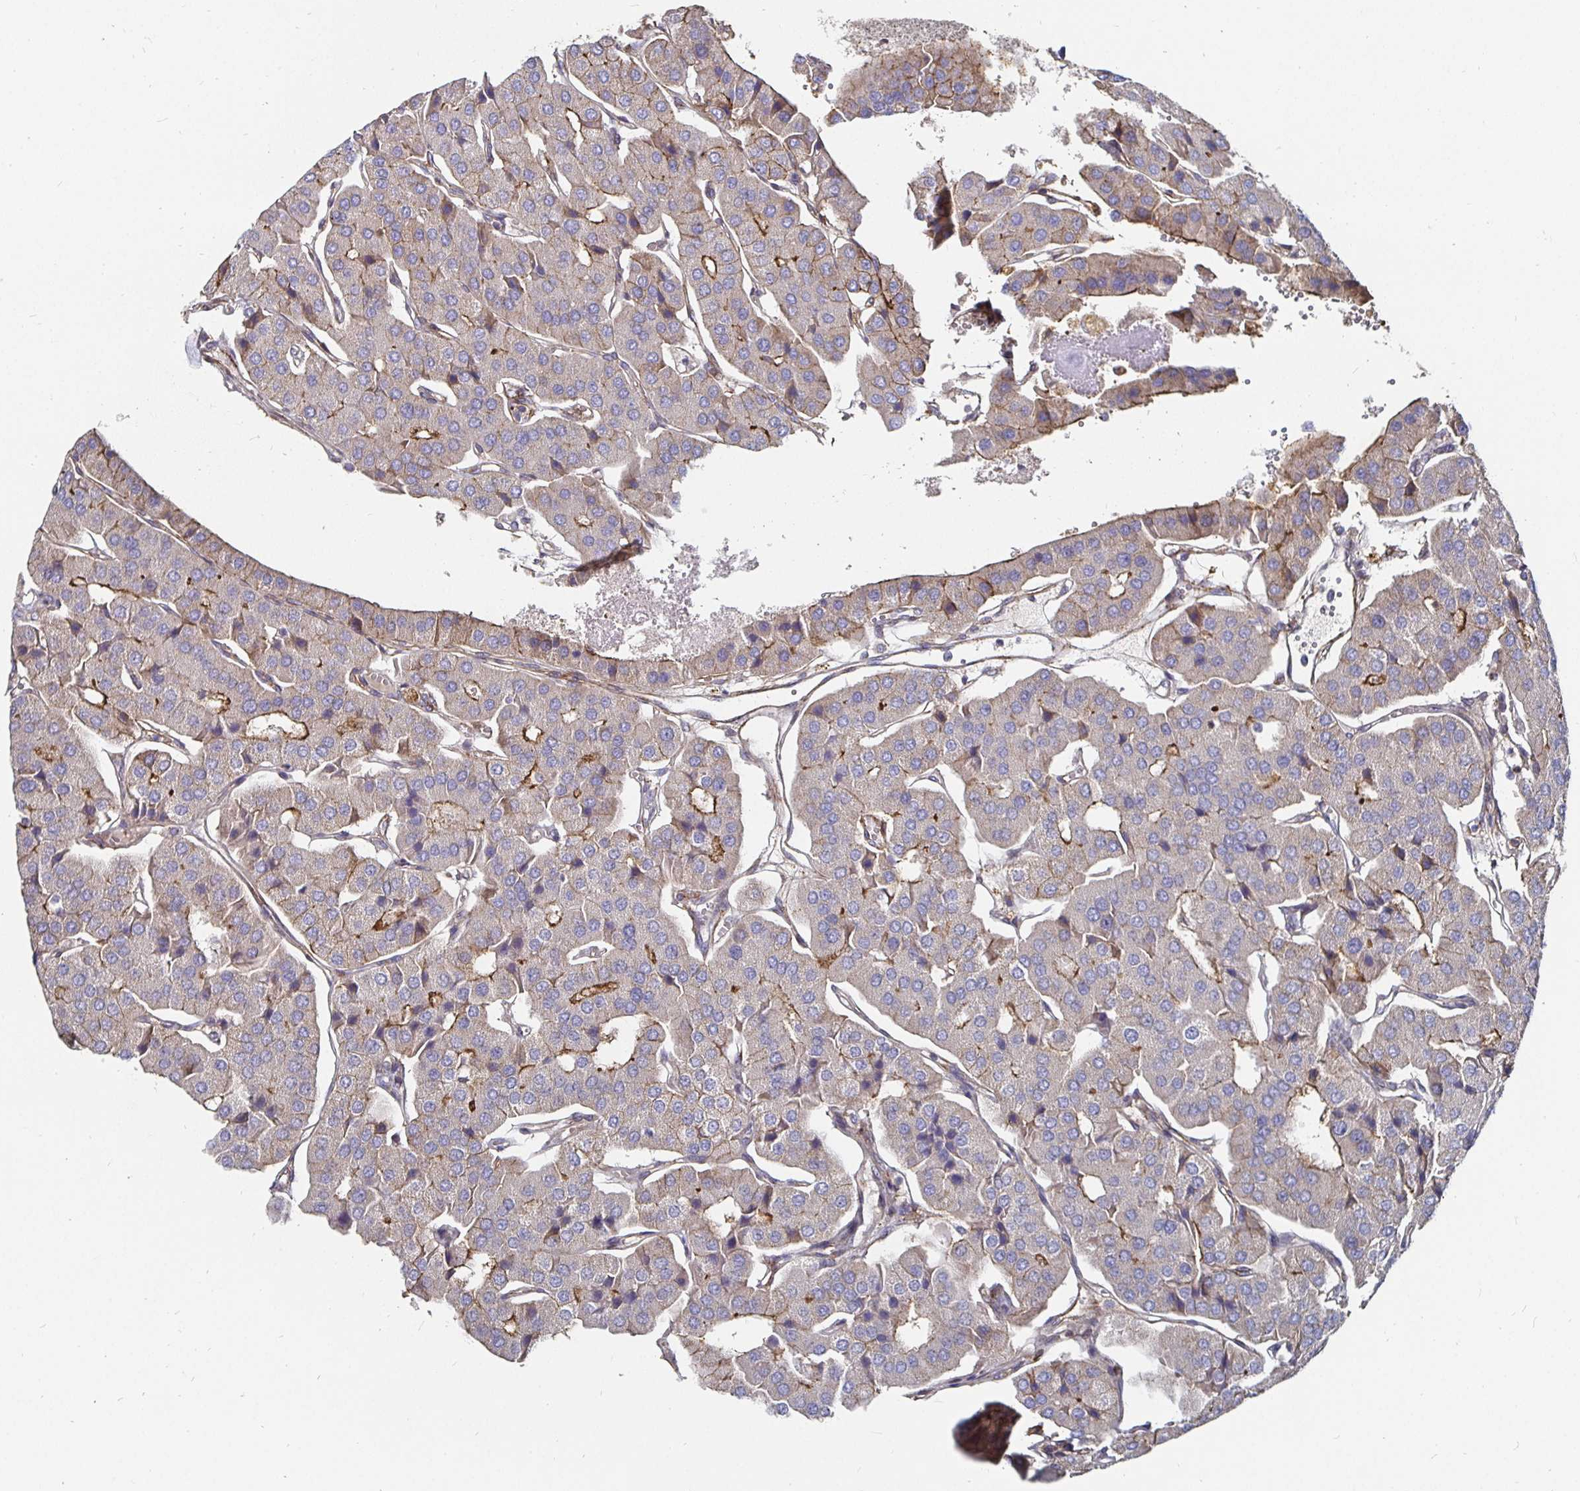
{"staining": {"intensity": "moderate", "quantity": "<25%", "location": "cytoplasmic/membranous"}, "tissue": "parathyroid gland", "cell_type": "Glandular cells", "image_type": "normal", "snomed": [{"axis": "morphology", "description": "Normal tissue, NOS"}, {"axis": "morphology", "description": "Adenoma, NOS"}, {"axis": "topography", "description": "Parathyroid gland"}], "caption": "This micrograph demonstrates IHC staining of unremarkable human parathyroid gland, with low moderate cytoplasmic/membranous expression in about <25% of glandular cells.", "gene": "GJA4", "patient": {"sex": "female", "age": 86}}